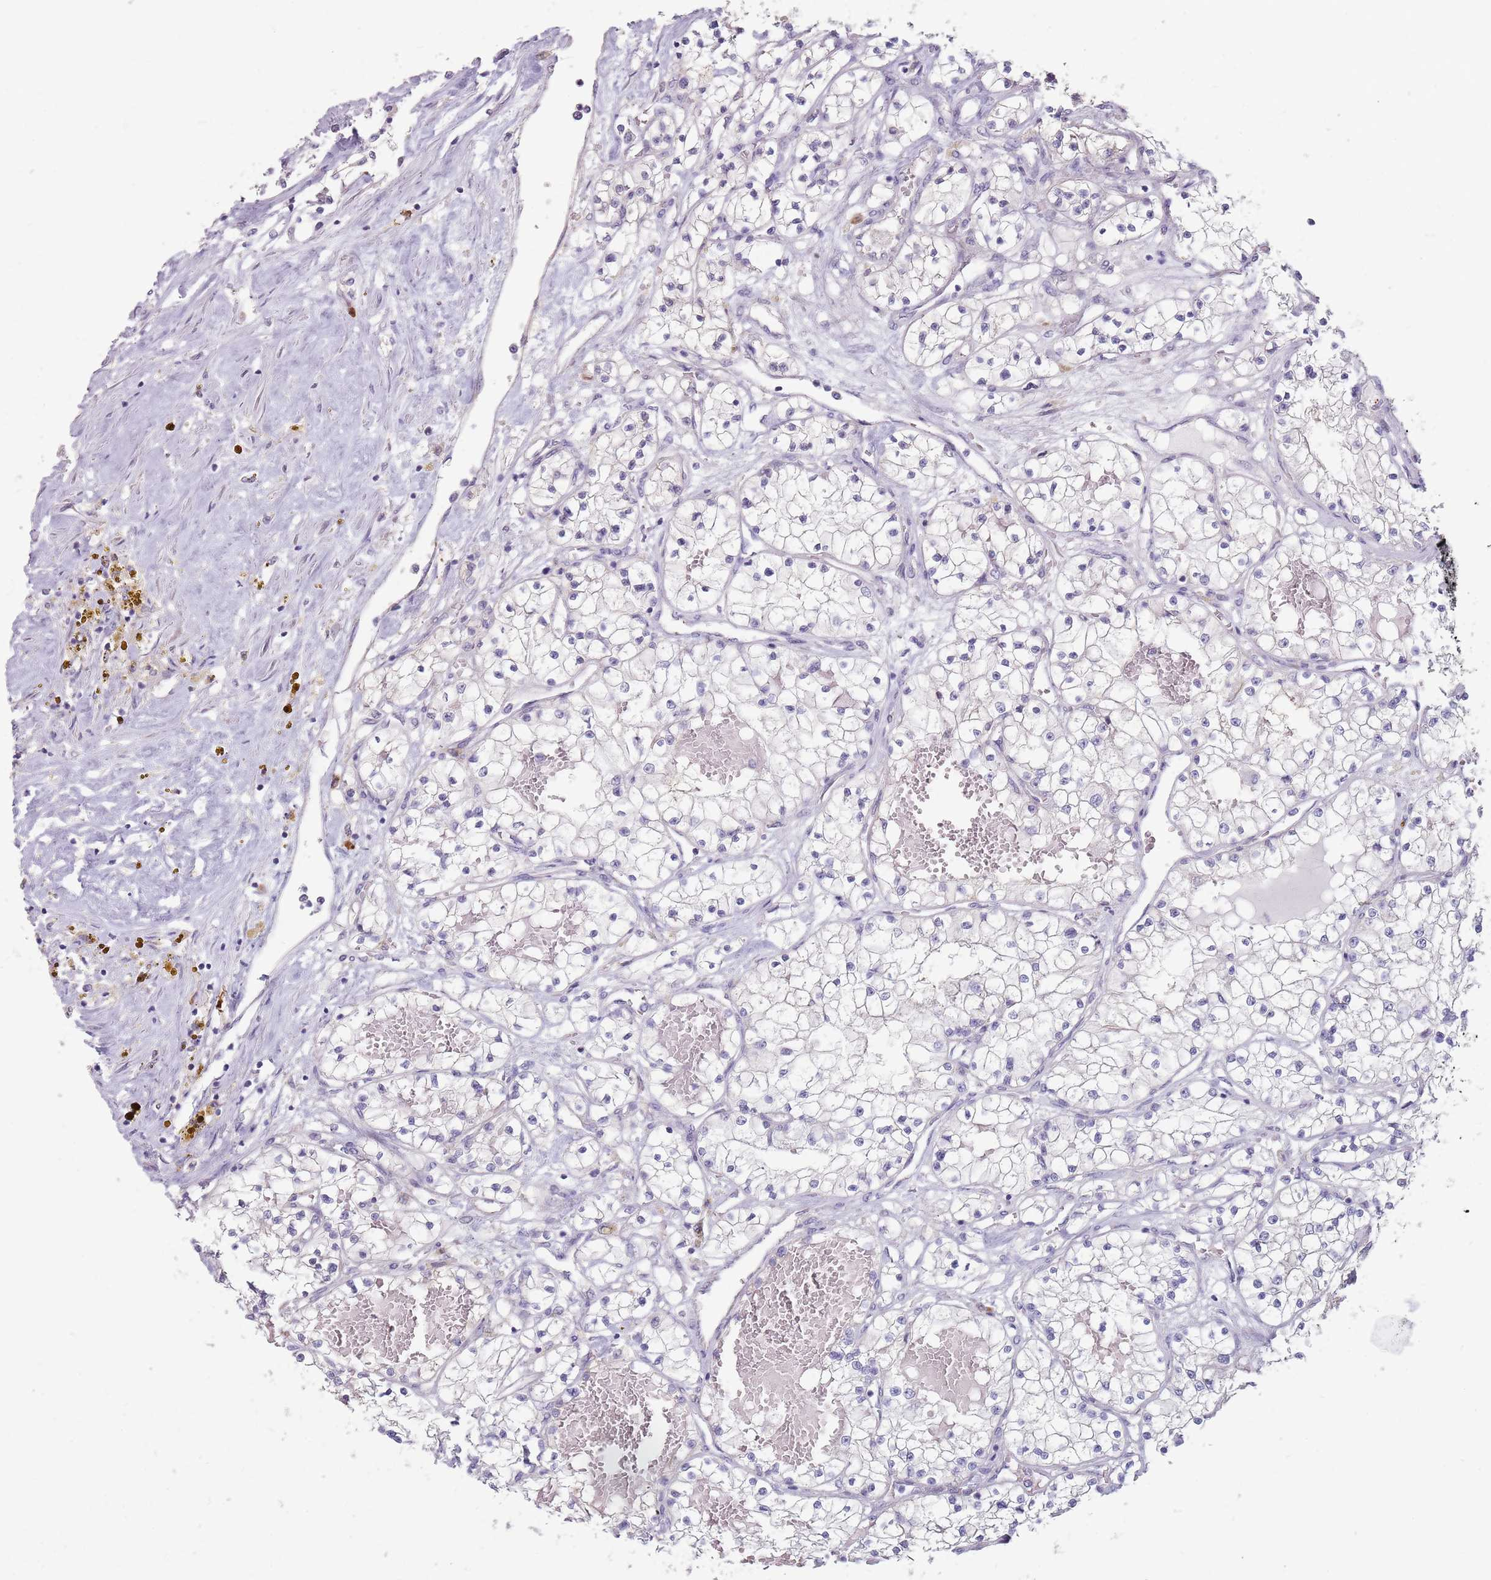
{"staining": {"intensity": "negative", "quantity": "none", "location": "none"}, "tissue": "renal cancer", "cell_type": "Tumor cells", "image_type": "cancer", "snomed": [{"axis": "morphology", "description": "Normal tissue, NOS"}, {"axis": "morphology", "description": "Adenocarcinoma, NOS"}, {"axis": "topography", "description": "Kidney"}], "caption": "Tumor cells show no significant protein positivity in renal cancer.", "gene": "DXO", "patient": {"sex": "male", "age": 68}}